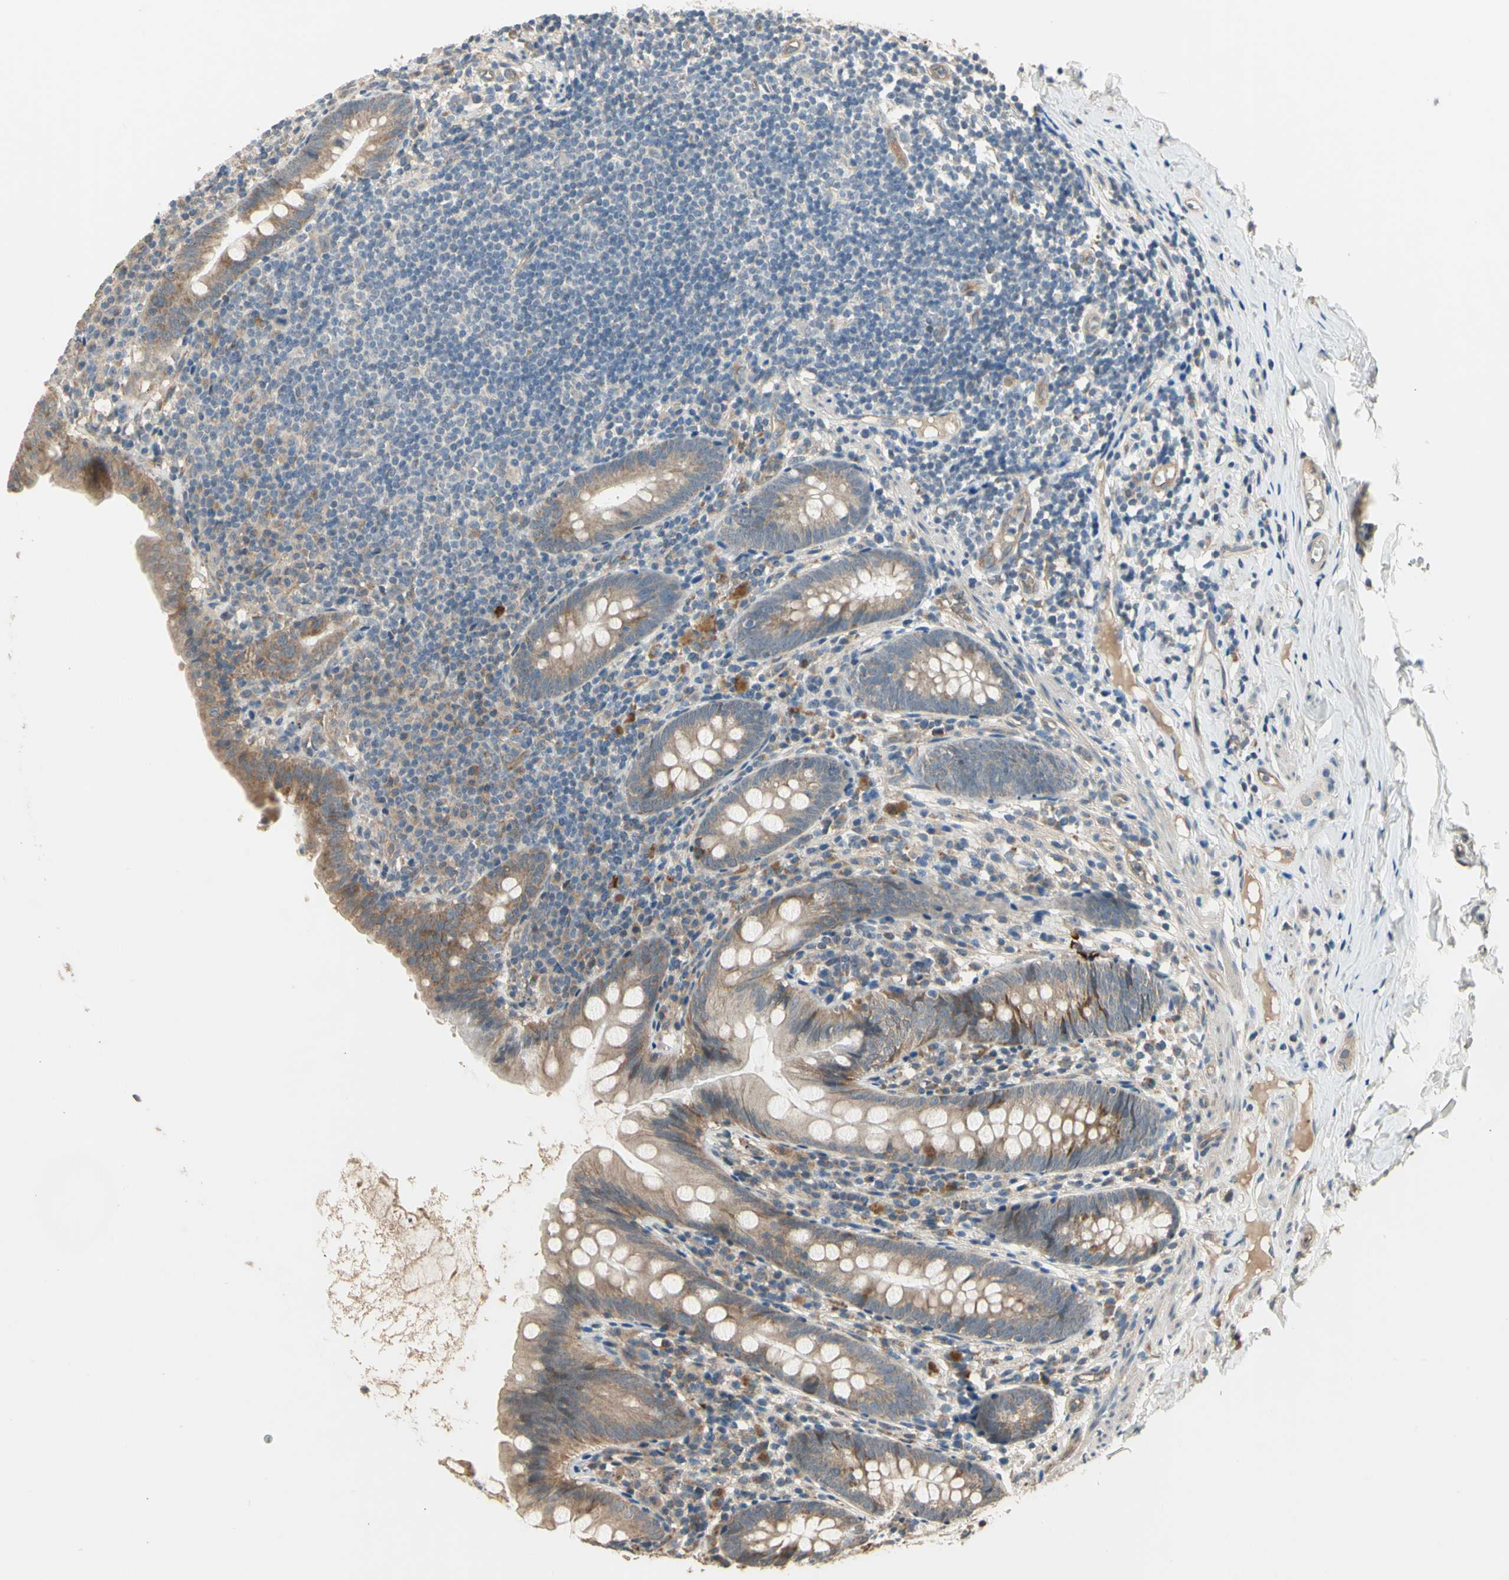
{"staining": {"intensity": "moderate", "quantity": "25%-75%", "location": "cytoplasmic/membranous"}, "tissue": "appendix", "cell_type": "Glandular cells", "image_type": "normal", "snomed": [{"axis": "morphology", "description": "Normal tissue, NOS"}, {"axis": "topography", "description": "Appendix"}], "caption": "Human appendix stained with a brown dye demonstrates moderate cytoplasmic/membranous positive expression in approximately 25%-75% of glandular cells.", "gene": "EFNB2", "patient": {"sex": "male", "age": 52}}